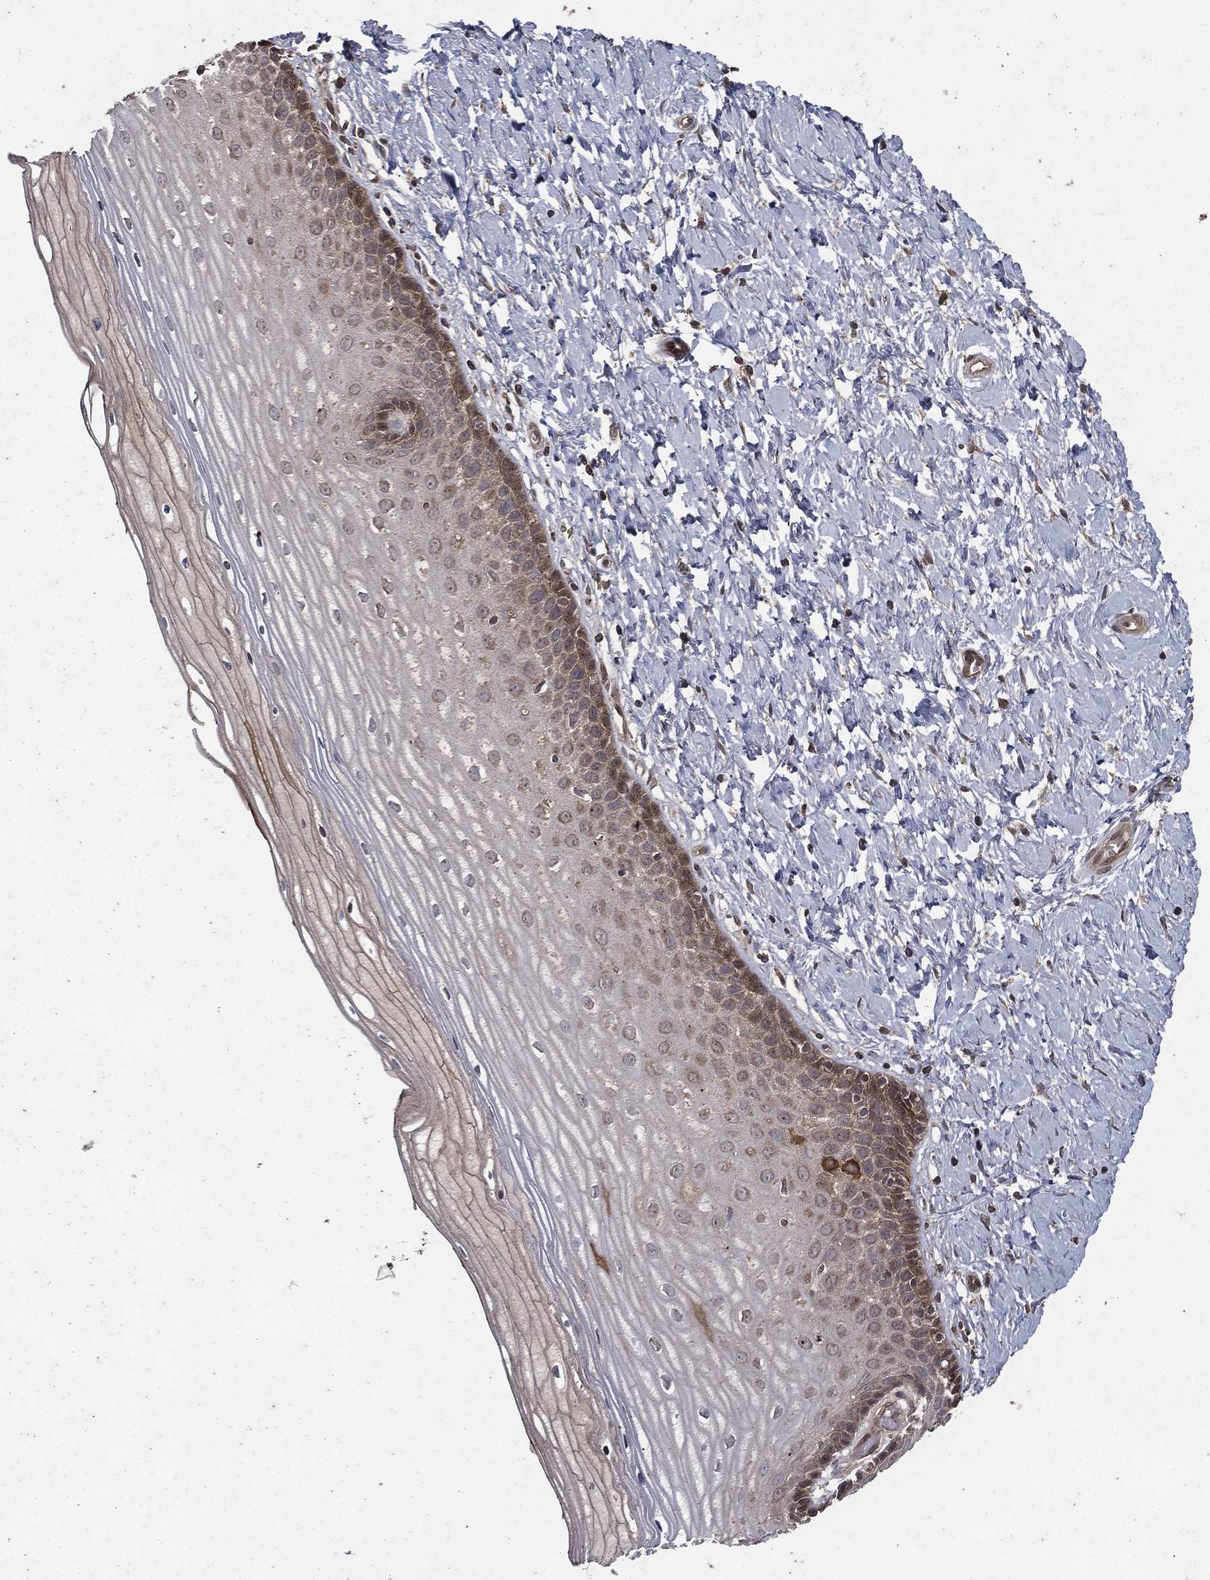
{"staining": {"intensity": "moderate", "quantity": ">75%", "location": "nuclear"}, "tissue": "cervix", "cell_type": "Glandular cells", "image_type": "normal", "snomed": [{"axis": "morphology", "description": "Normal tissue, NOS"}, {"axis": "topography", "description": "Cervix"}], "caption": "Cervix was stained to show a protein in brown. There is medium levels of moderate nuclear staining in about >75% of glandular cells.", "gene": "FGD1", "patient": {"sex": "female", "age": 37}}